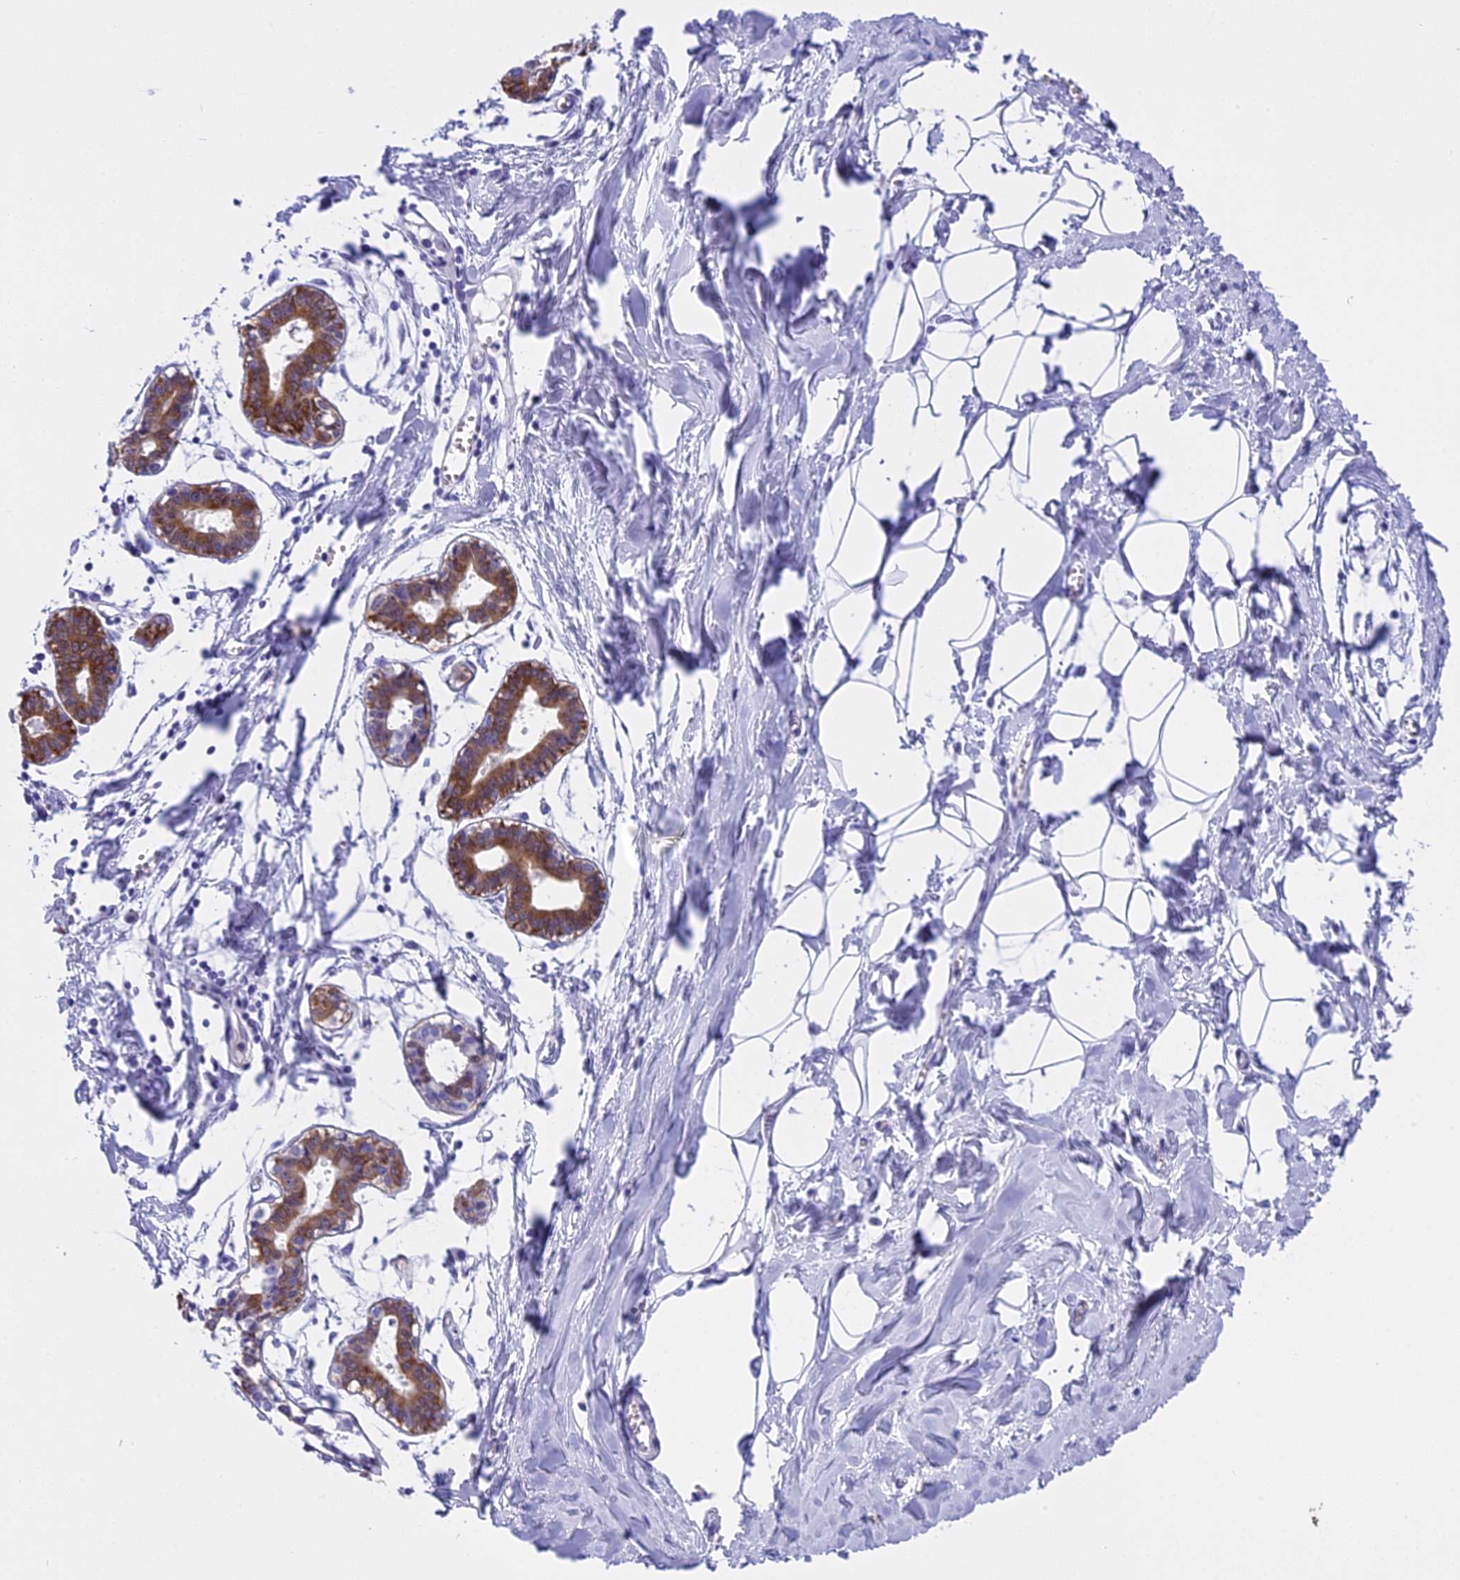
{"staining": {"intensity": "negative", "quantity": "none", "location": "none"}, "tissue": "breast", "cell_type": "Adipocytes", "image_type": "normal", "snomed": [{"axis": "morphology", "description": "Normal tissue, NOS"}, {"axis": "topography", "description": "Breast"}], "caption": "Human breast stained for a protein using IHC exhibits no positivity in adipocytes.", "gene": "KCTD14", "patient": {"sex": "female", "age": 27}}